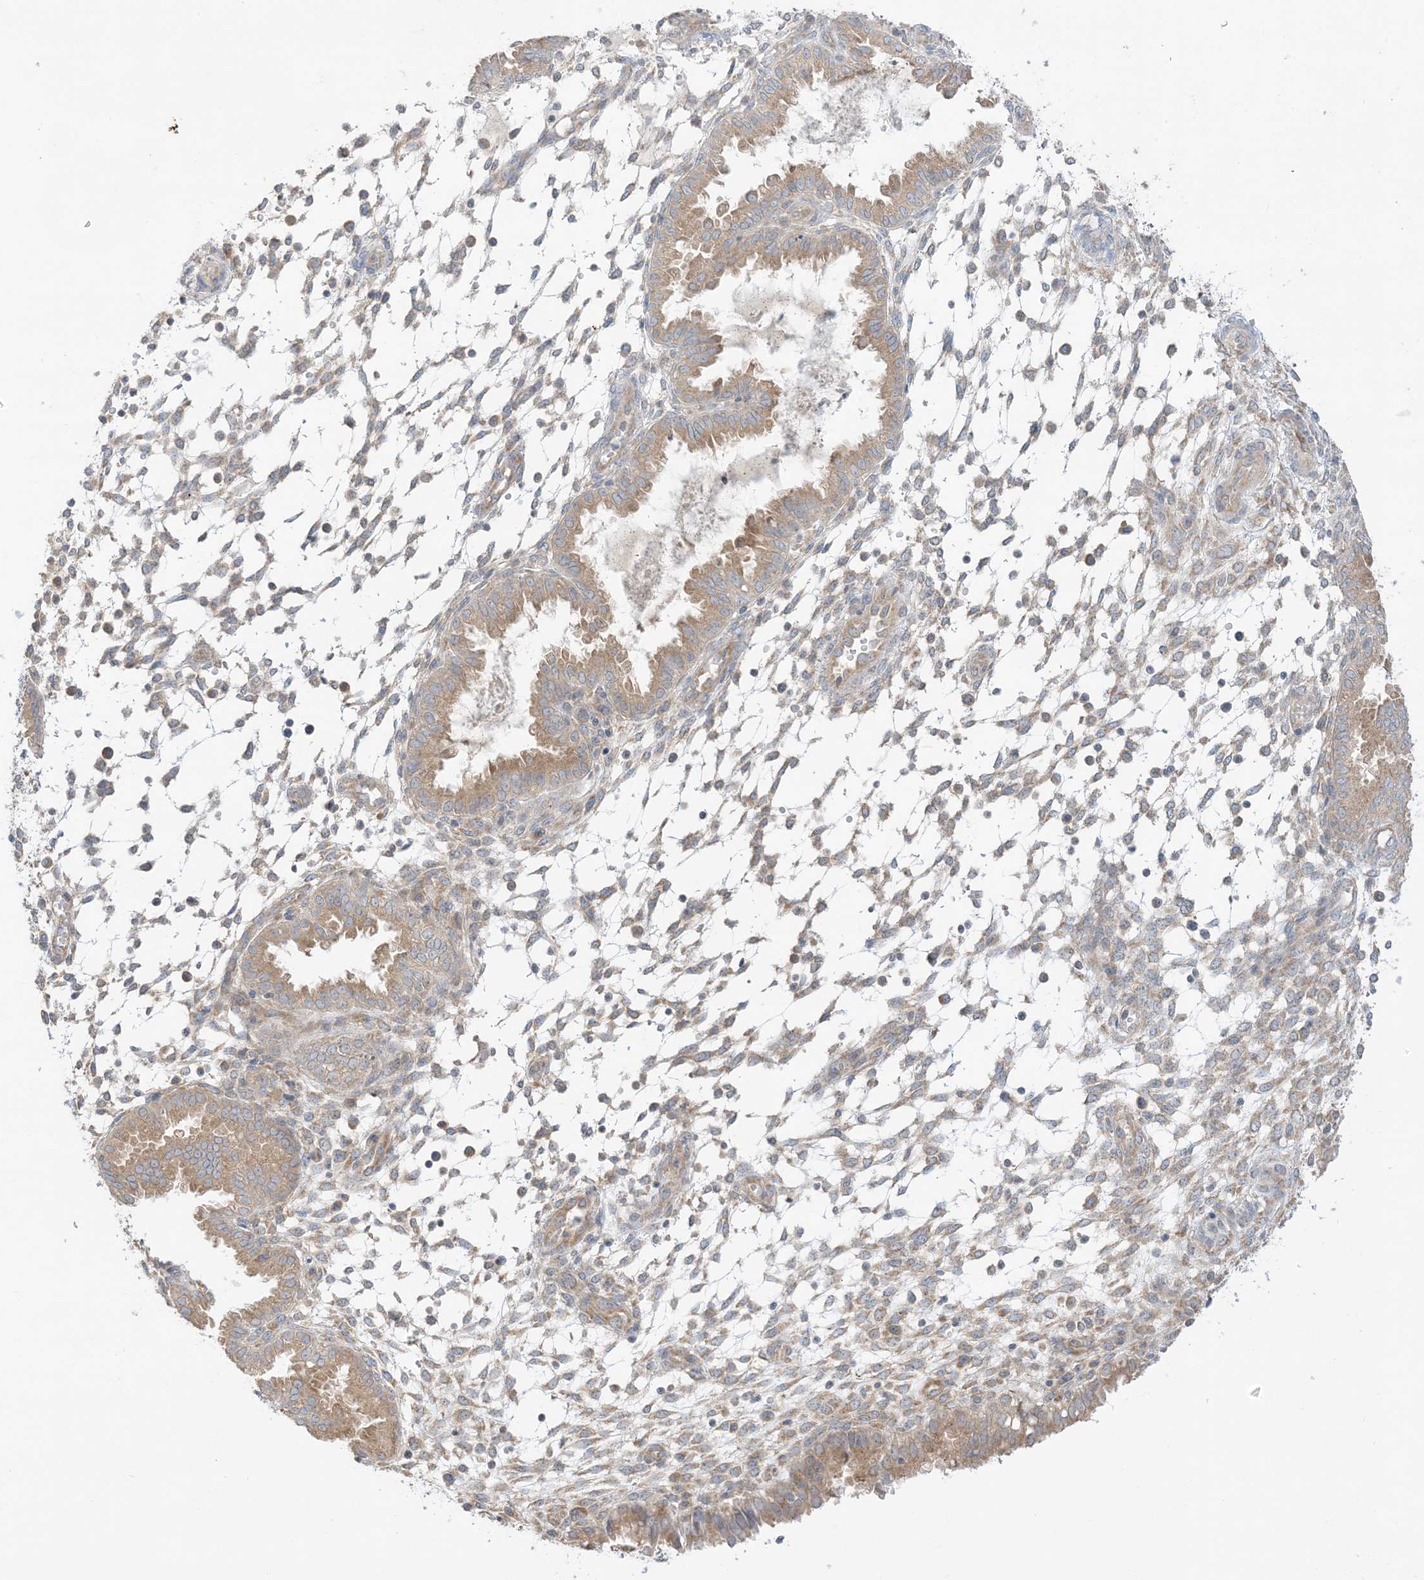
{"staining": {"intensity": "weak", "quantity": "<25%", "location": "cytoplasmic/membranous"}, "tissue": "endometrium", "cell_type": "Cells in endometrial stroma", "image_type": "normal", "snomed": [{"axis": "morphology", "description": "Normal tissue, NOS"}, {"axis": "topography", "description": "Endometrium"}], "caption": "Human endometrium stained for a protein using IHC displays no positivity in cells in endometrial stroma.", "gene": "RPP40", "patient": {"sex": "female", "age": 33}}